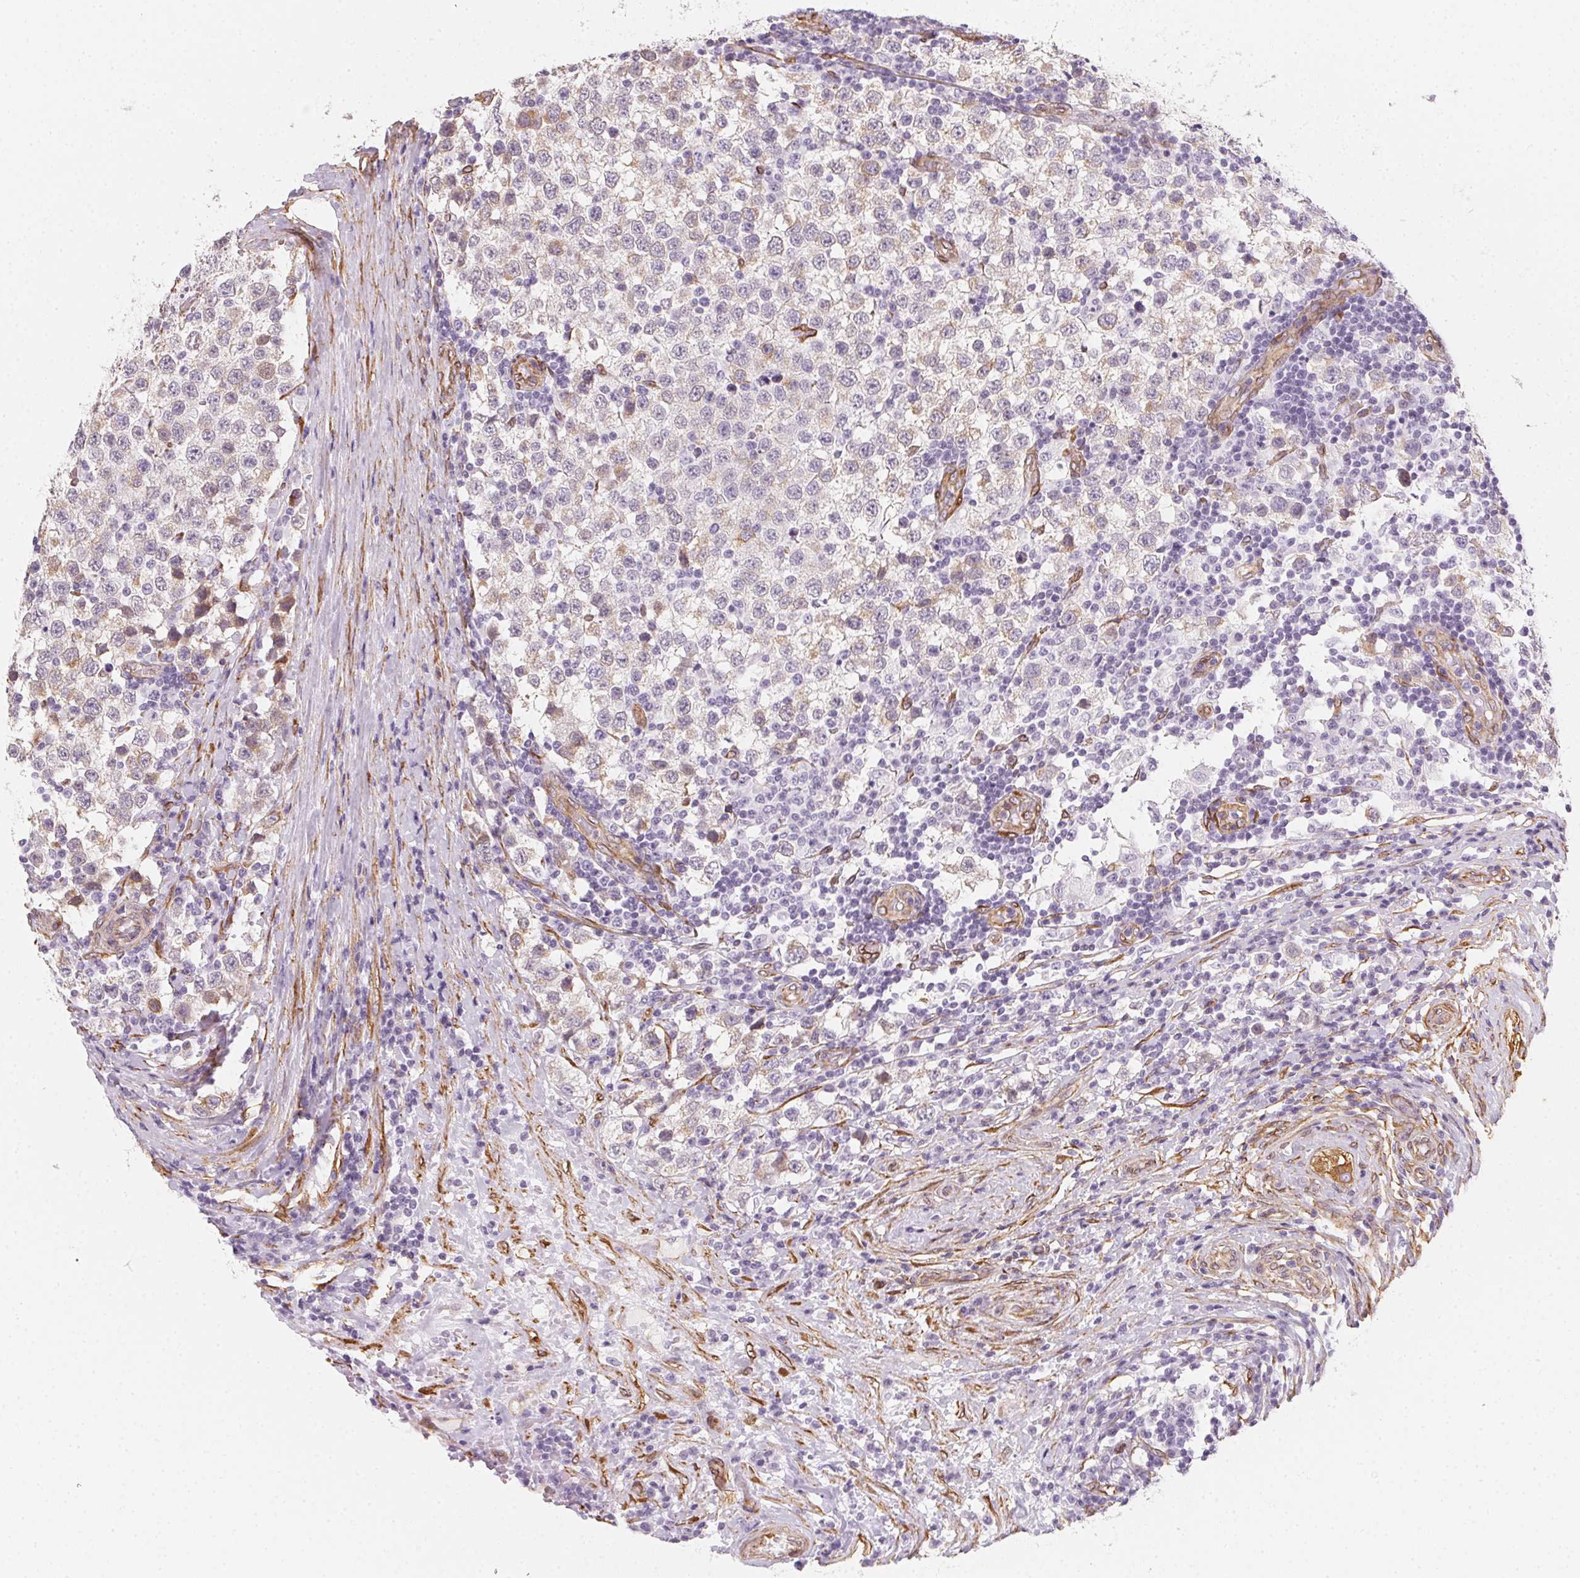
{"staining": {"intensity": "weak", "quantity": "<25%", "location": "cytoplasmic/membranous"}, "tissue": "testis cancer", "cell_type": "Tumor cells", "image_type": "cancer", "snomed": [{"axis": "morphology", "description": "Seminoma, NOS"}, {"axis": "topography", "description": "Testis"}], "caption": "Protein analysis of testis seminoma displays no significant staining in tumor cells.", "gene": "RSBN1", "patient": {"sex": "male", "age": 34}}